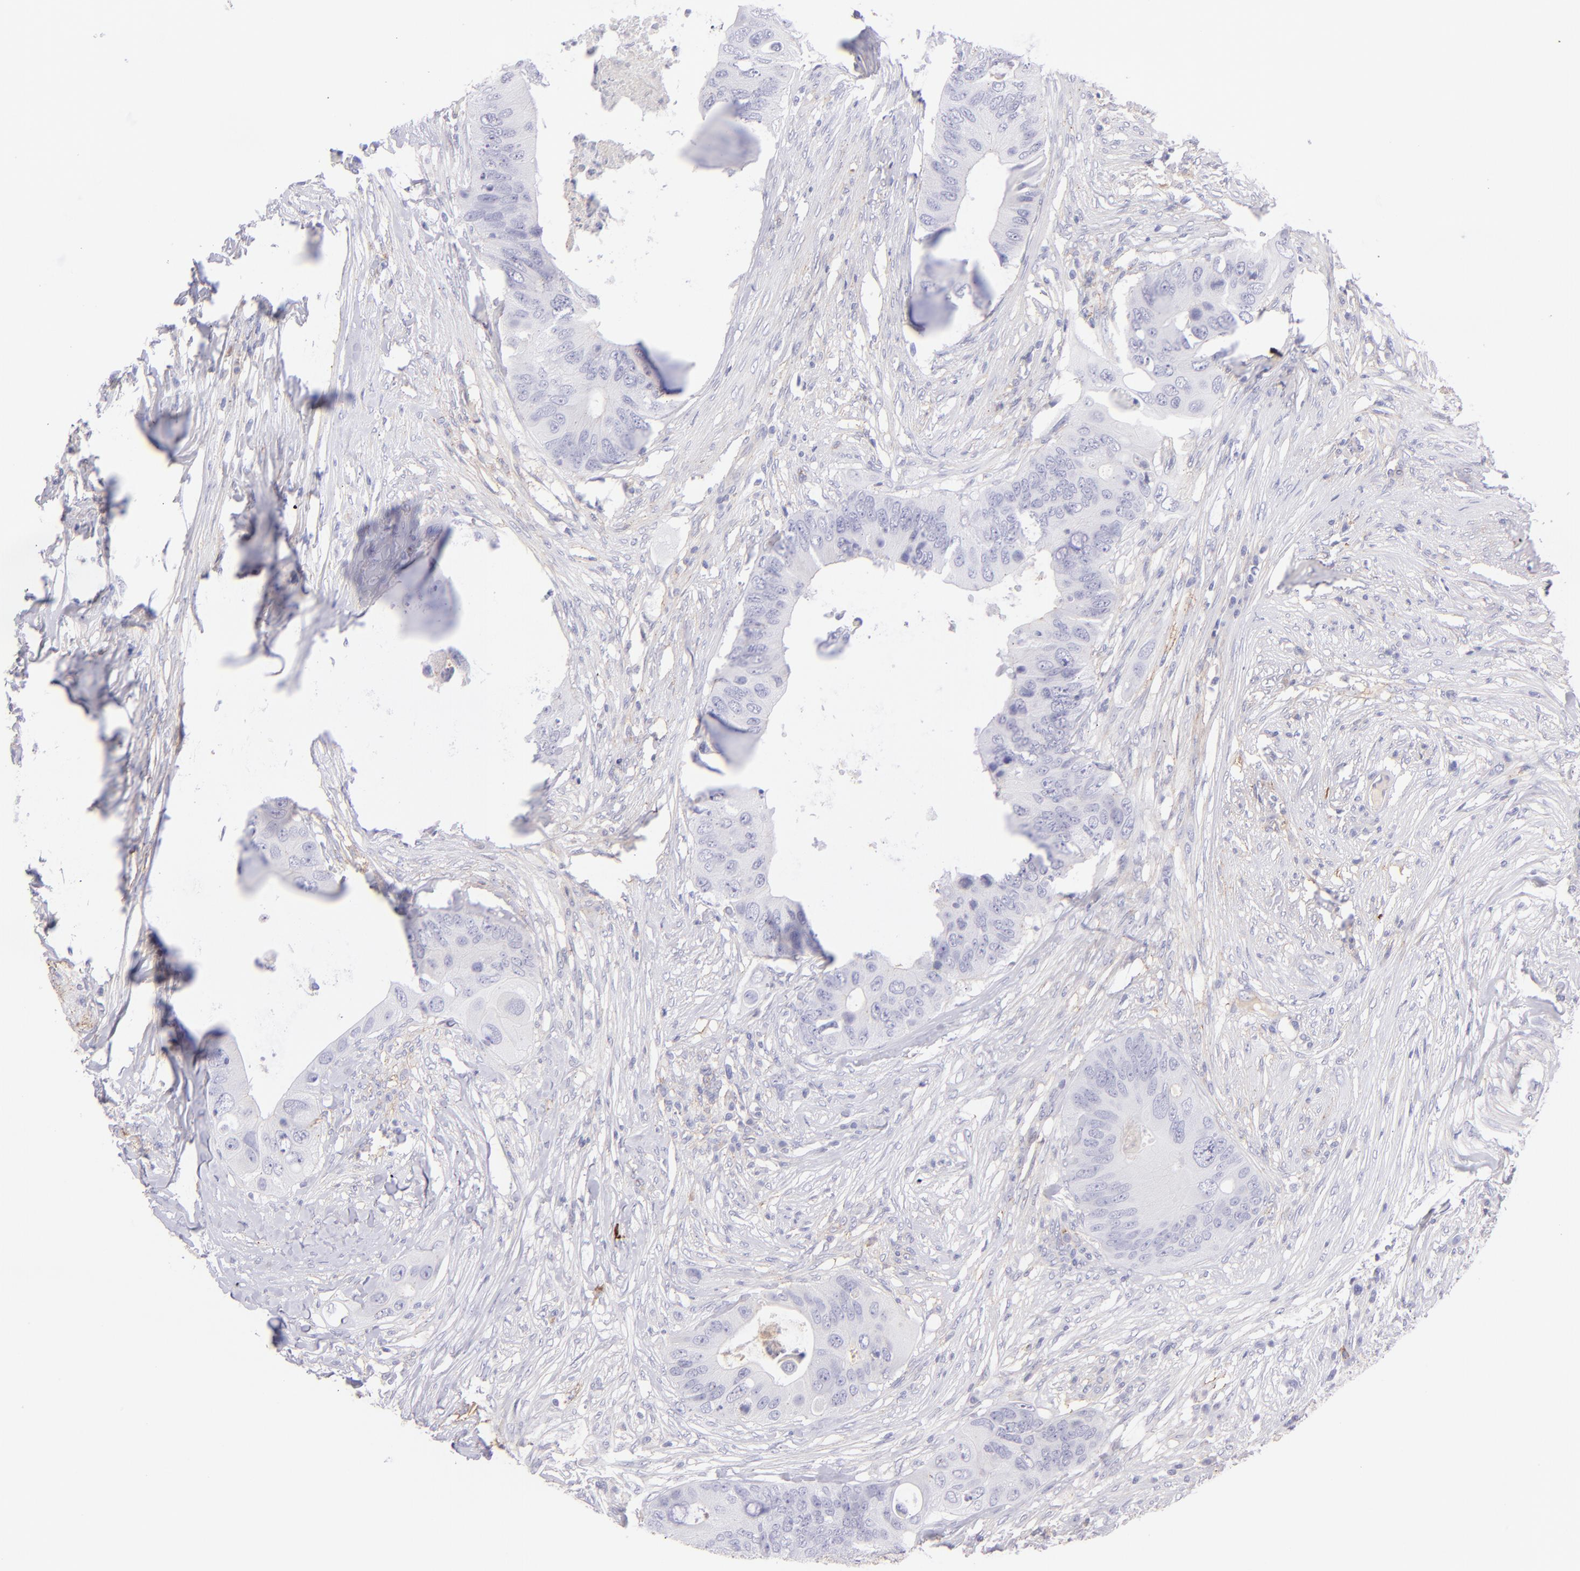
{"staining": {"intensity": "negative", "quantity": "none", "location": "none"}, "tissue": "colorectal cancer", "cell_type": "Tumor cells", "image_type": "cancer", "snomed": [{"axis": "morphology", "description": "Adenocarcinoma, NOS"}, {"axis": "topography", "description": "Colon"}], "caption": "Micrograph shows no protein staining in tumor cells of colorectal cancer tissue.", "gene": "CD81", "patient": {"sex": "male", "age": 71}}